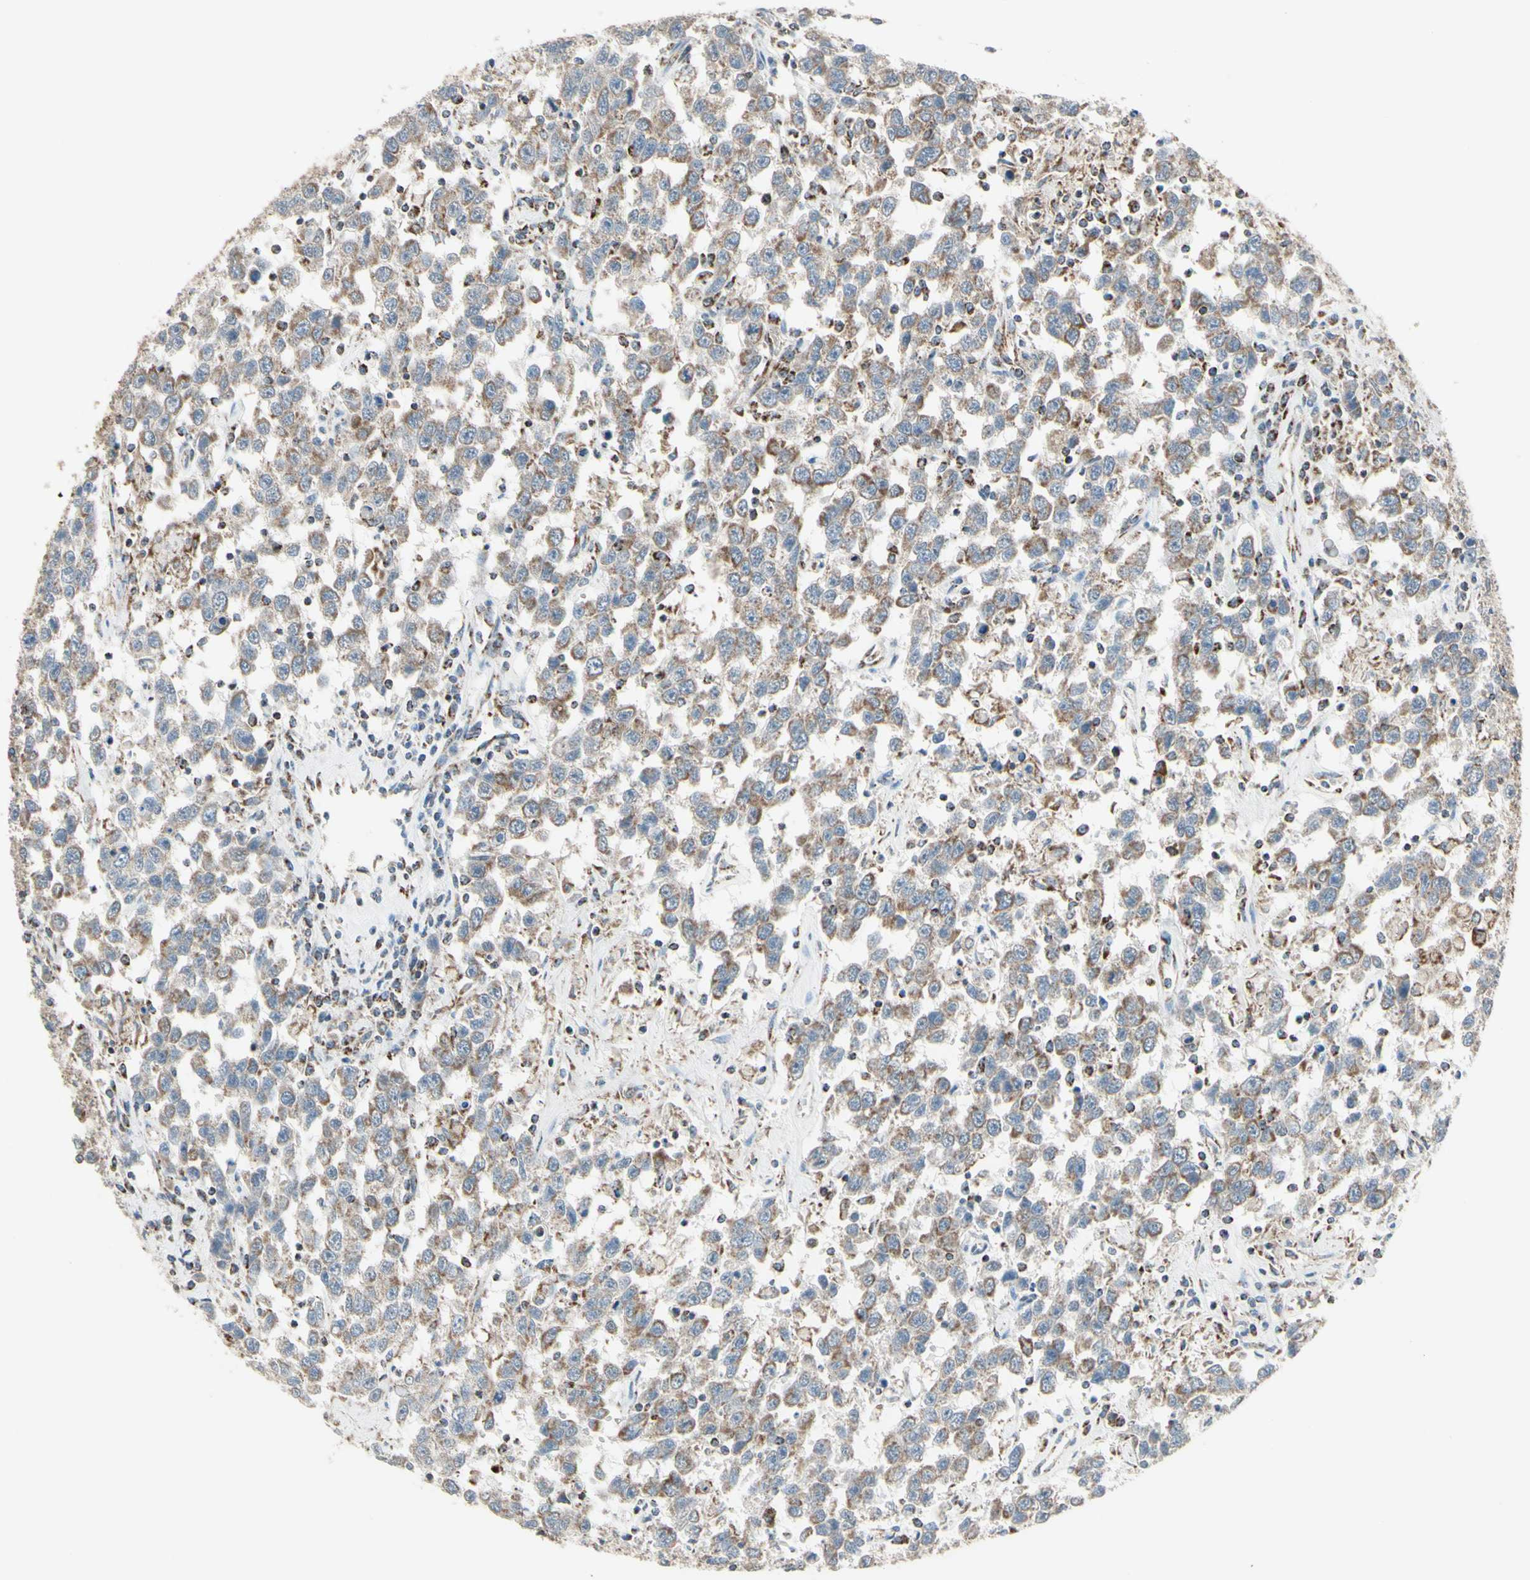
{"staining": {"intensity": "weak", "quantity": "25%-75%", "location": "cytoplasmic/membranous"}, "tissue": "testis cancer", "cell_type": "Tumor cells", "image_type": "cancer", "snomed": [{"axis": "morphology", "description": "Seminoma, NOS"}, {"axis": "topography", "description": "Testis"}], "caption": "DAB immunohistochemical staining of testis cancer exhibits weak cytoplasmic/membranous protein positivity in approximately 25%-75% of tumor cells.", "gene": "FAM171B", "patient": {"sex": "male", "age": 41}}